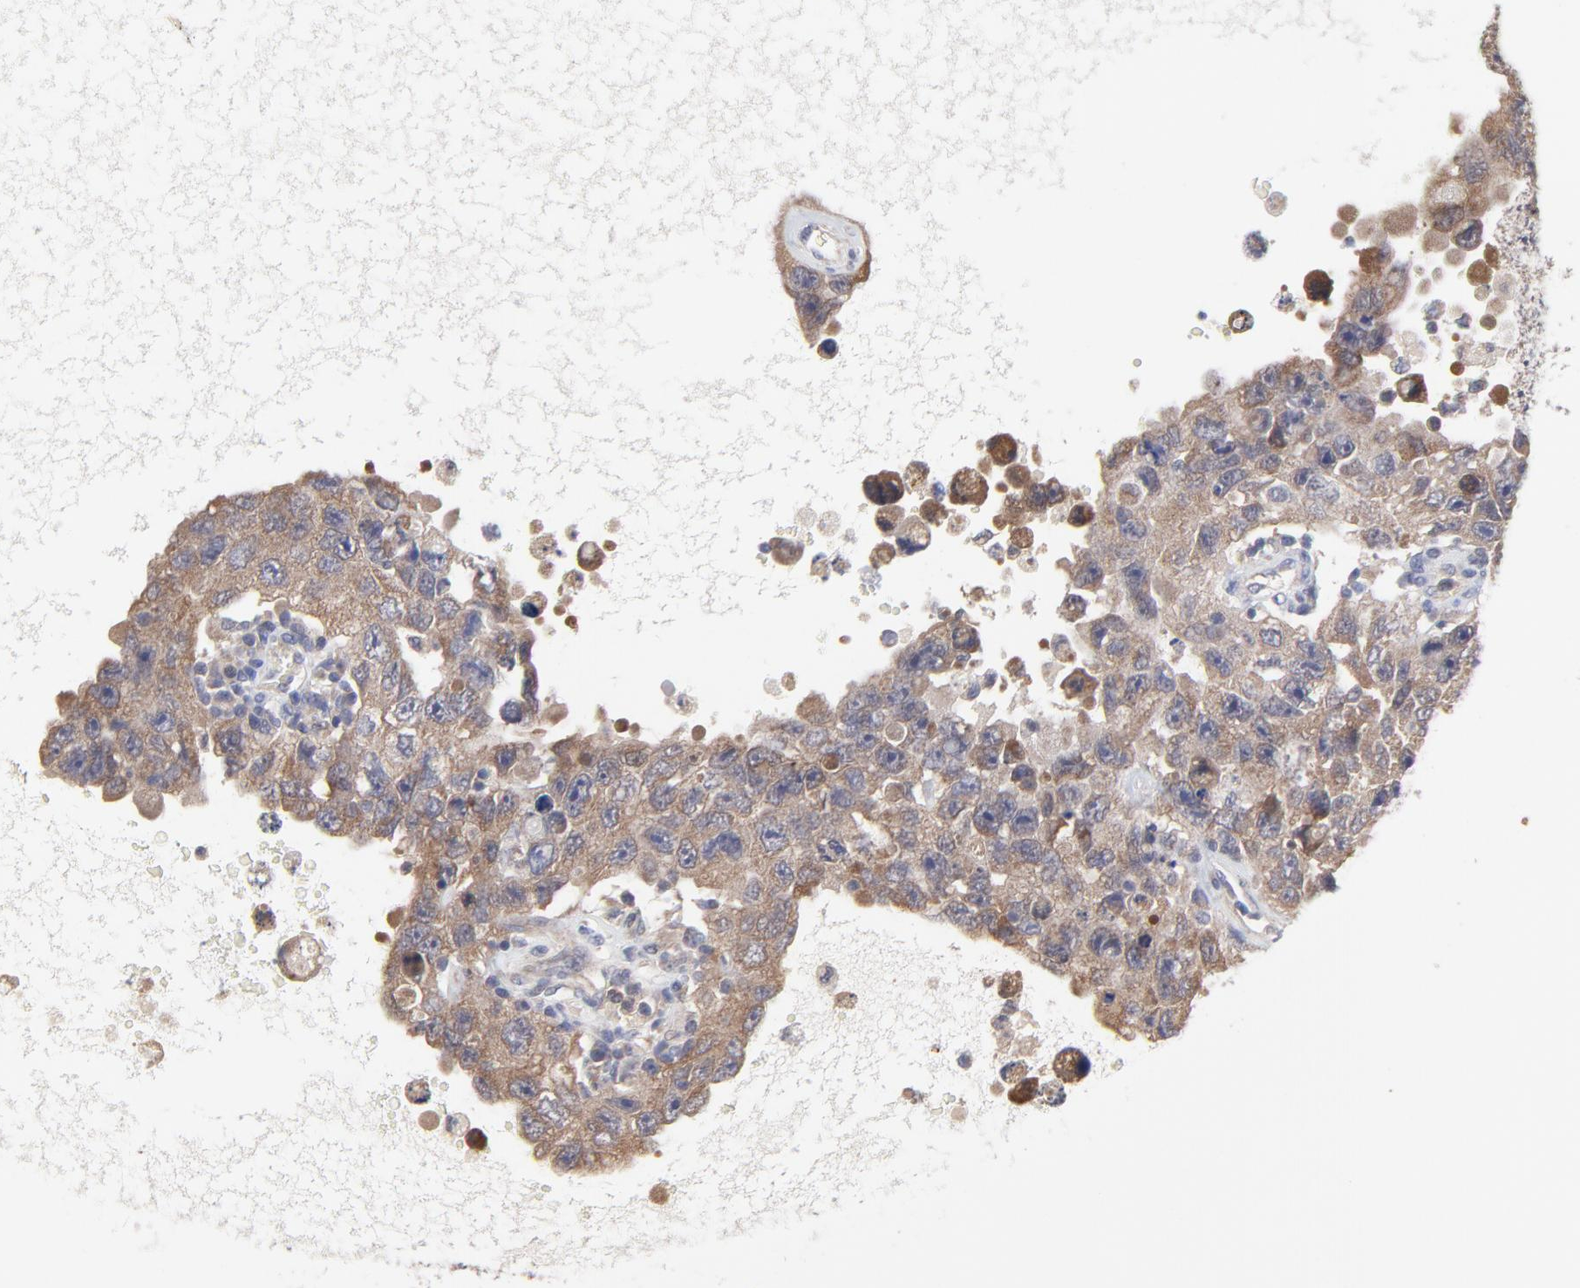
{"staining": {"intensity": "moderate", "quantity": ">75%", "location": "cytoplasmic/membranous"}, "tissue": "testis cancer", "cell_type": "Tumor cells", "image_type": "cancer", "snomed": [{"axis": "morphology", "description": "Carcinoma, Embryonal, NOS"}, {"axis": "topography", "description": "Testis"}], "caption": "Testis embryonal carcinoma was stained to show a protein in brown. There is medium levels of moderate cytoplasmic/membranous expression in about >75% of tumor cells.", "gene": "PCMT1", "patient": {"sex": "male", "age": 26}}